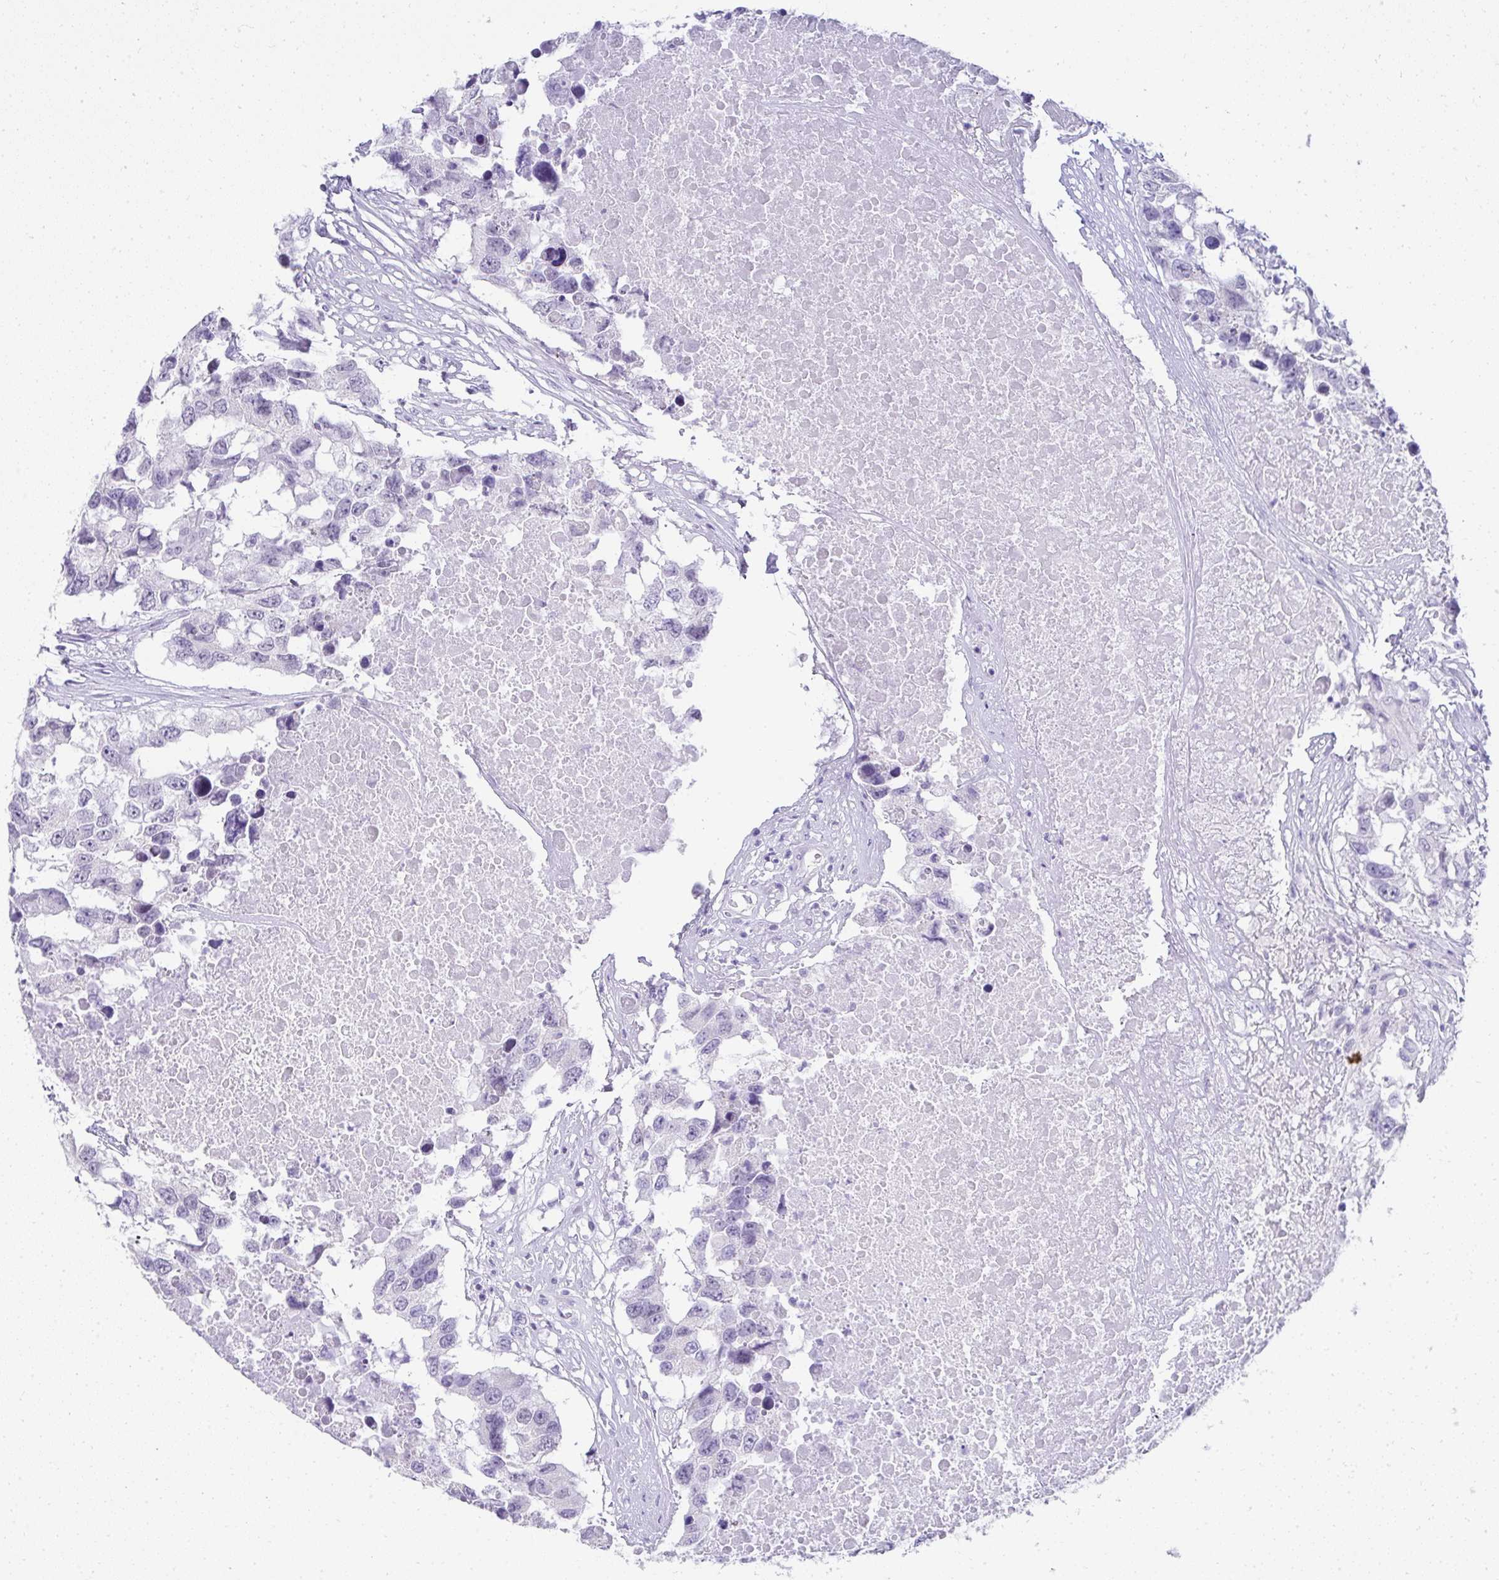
{"staining": {"intensity": "negative", "quantity": "none", "location": "none"}, "tissue": "testis cancer", "cell_type": "Tumor cells", "image_type": "cancer", "snomed": [{"axis": "morphology", "description": "Carcinoma, Embryonal, NOS"}, {"axis": "topography", "description": "Testis"}], "caption": "Immunohistochemistry image of testis embryonal carcinoma stained for a protein (brown), which displays no staining in tumor cells.", "gene": "RNF183", "patient": {"sex": "male", "age": 83}}